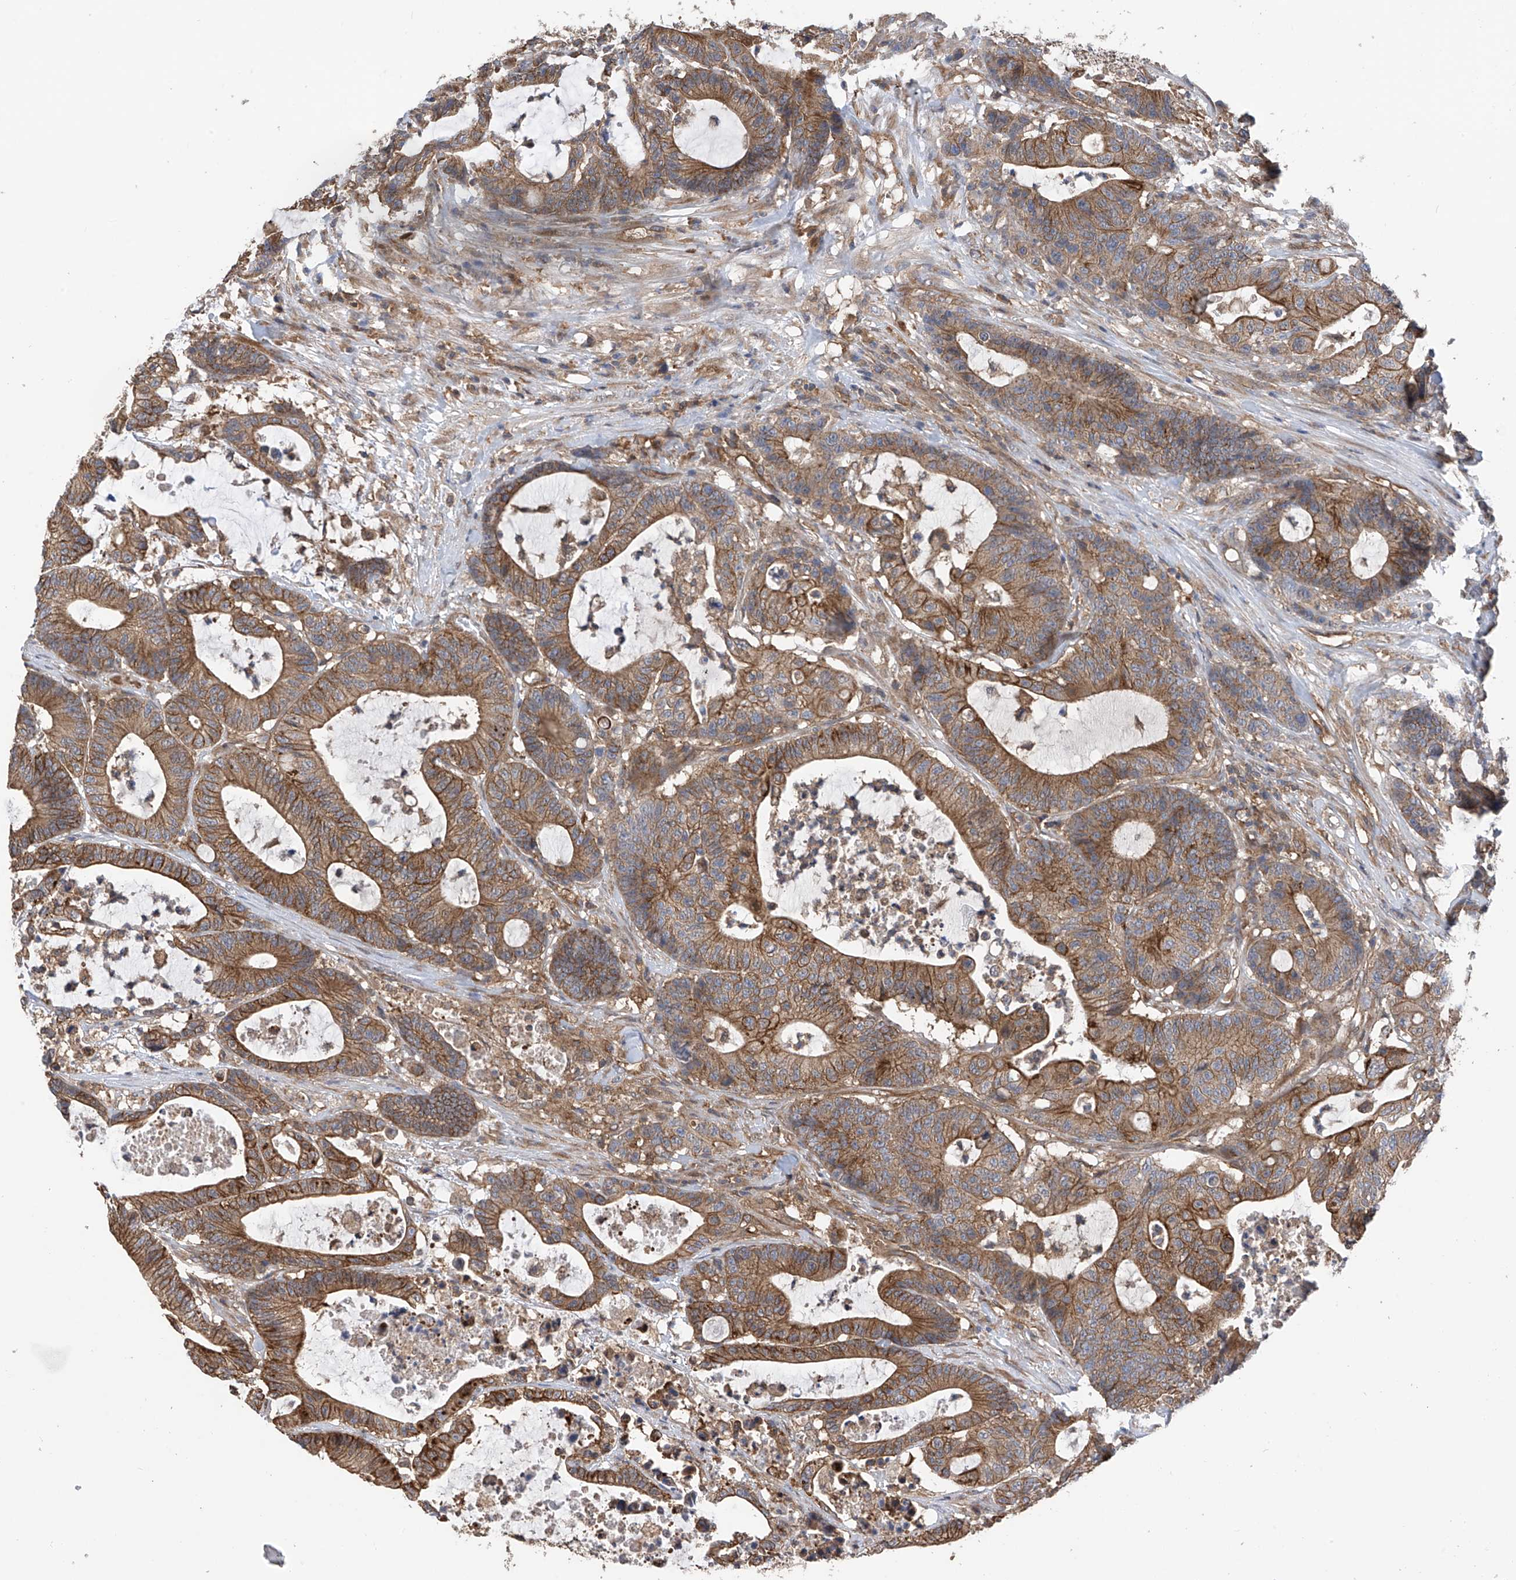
{"staining": {"intensity": "moderate", "quantity": ">75%", "location": "cytoplasmic/membranous"}, "tissue": "colorectal cancer", "cell_type": "Tumor cells", "image_type": "cancer", "snomed": [{"axis": "morphology", "description": "Adenocarcinoma, NOS"}, {"axis": "topography", "description": "Colon"}], "caption": "Immunohistochemical staining of human colorectal cancer (adenocarcinoma) shows moderate cytoplasmic/membranous protein staining in about >75% of tumor cells. (DAB (3,3'-diaminobenzidine) IHC, brown staining for protein, blue staining for nuclei).", "gene": "CHPF", "patient": {"sex": "female", "age": 84}}